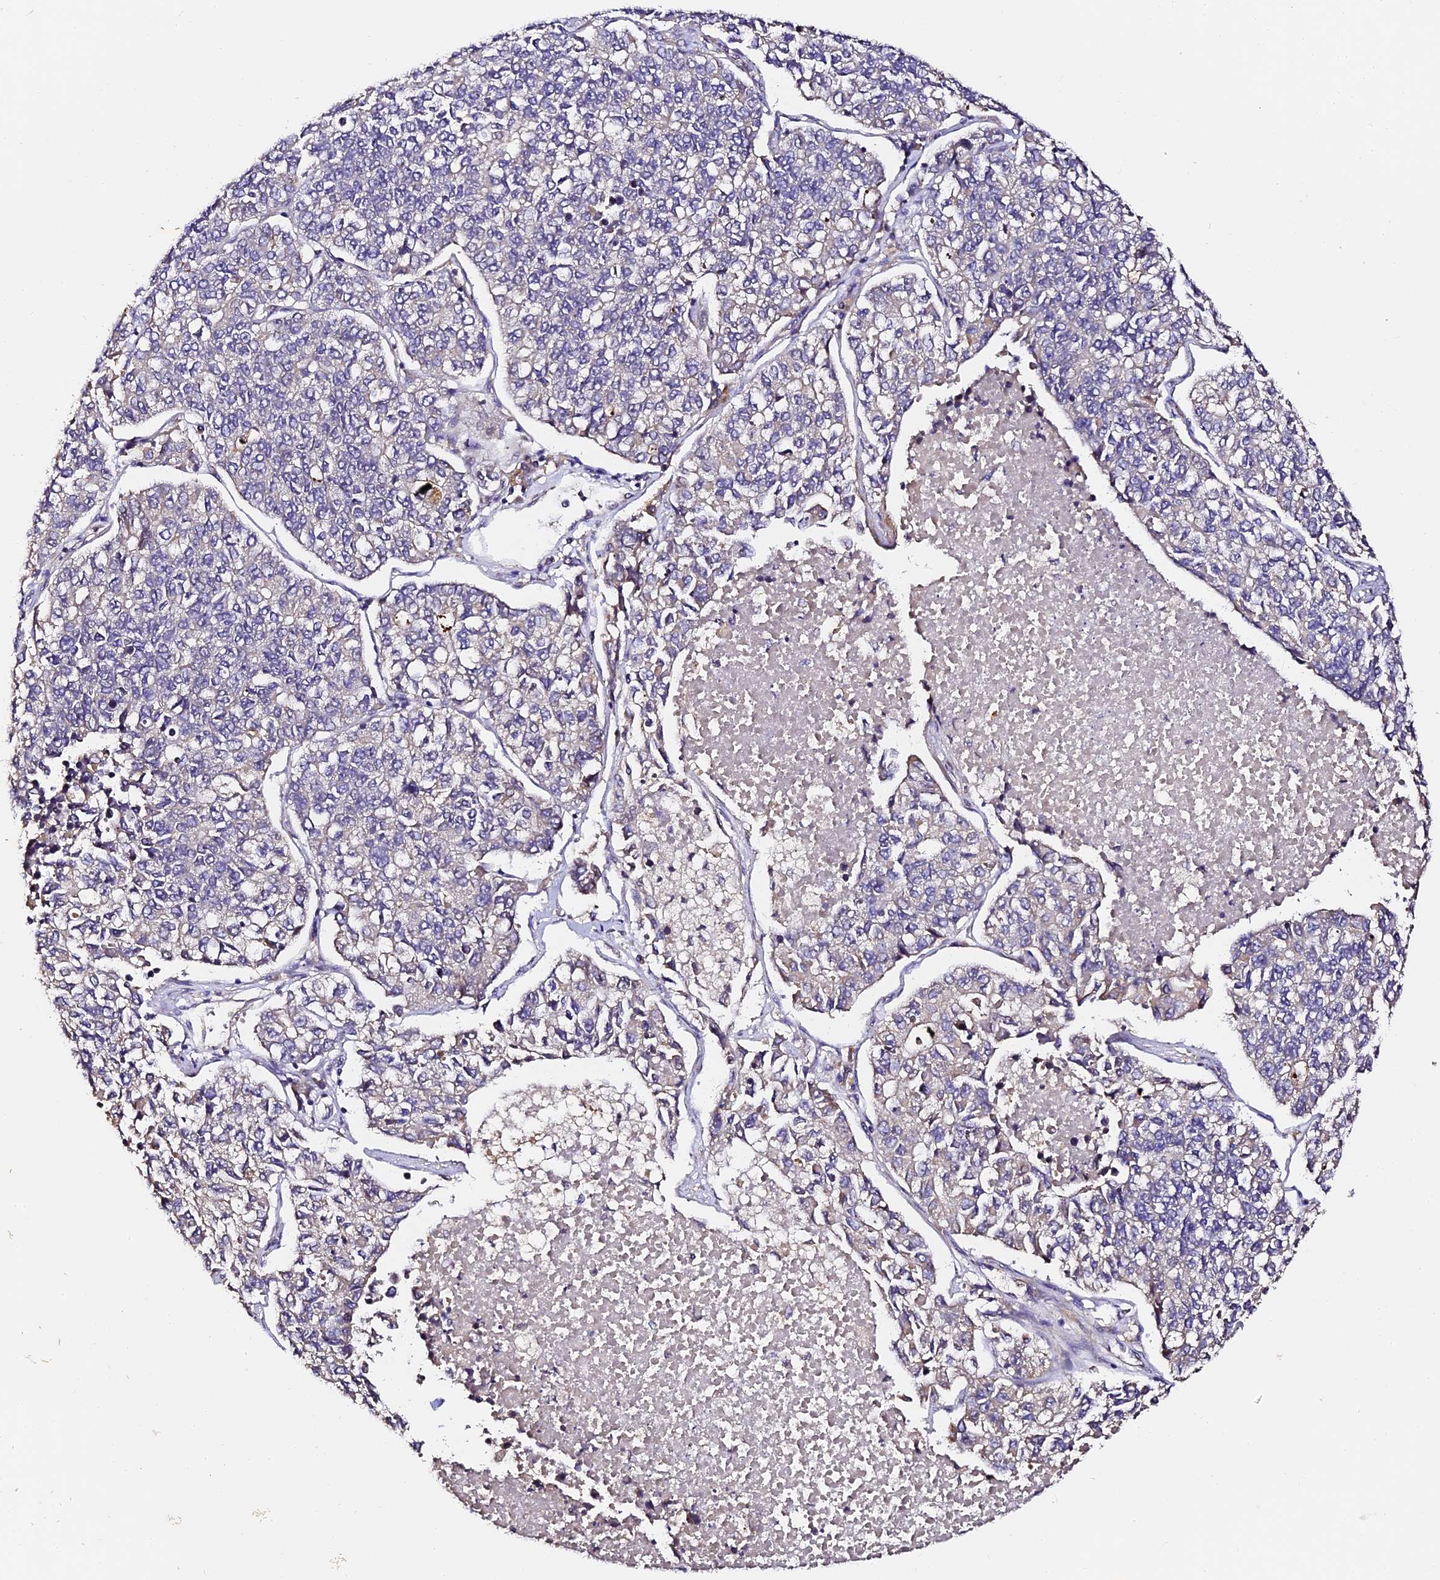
{"staining": {"intensity": "negative", "quantity": "none", "location": "none"}, "tissue": "lung cancer", "cell_type": "Tumor cells", "image_type": "cancer", "snomed": [{"axis": "morphology", "description": "Adenocarcinoma, NOS"}, {"axis": "topography", "description": "Lung"}], "caption": "Tumor cells show no significant protein staining in lung cancer.", "gene": "TDO2", "patient": {"sex": "male", "age": 49}}